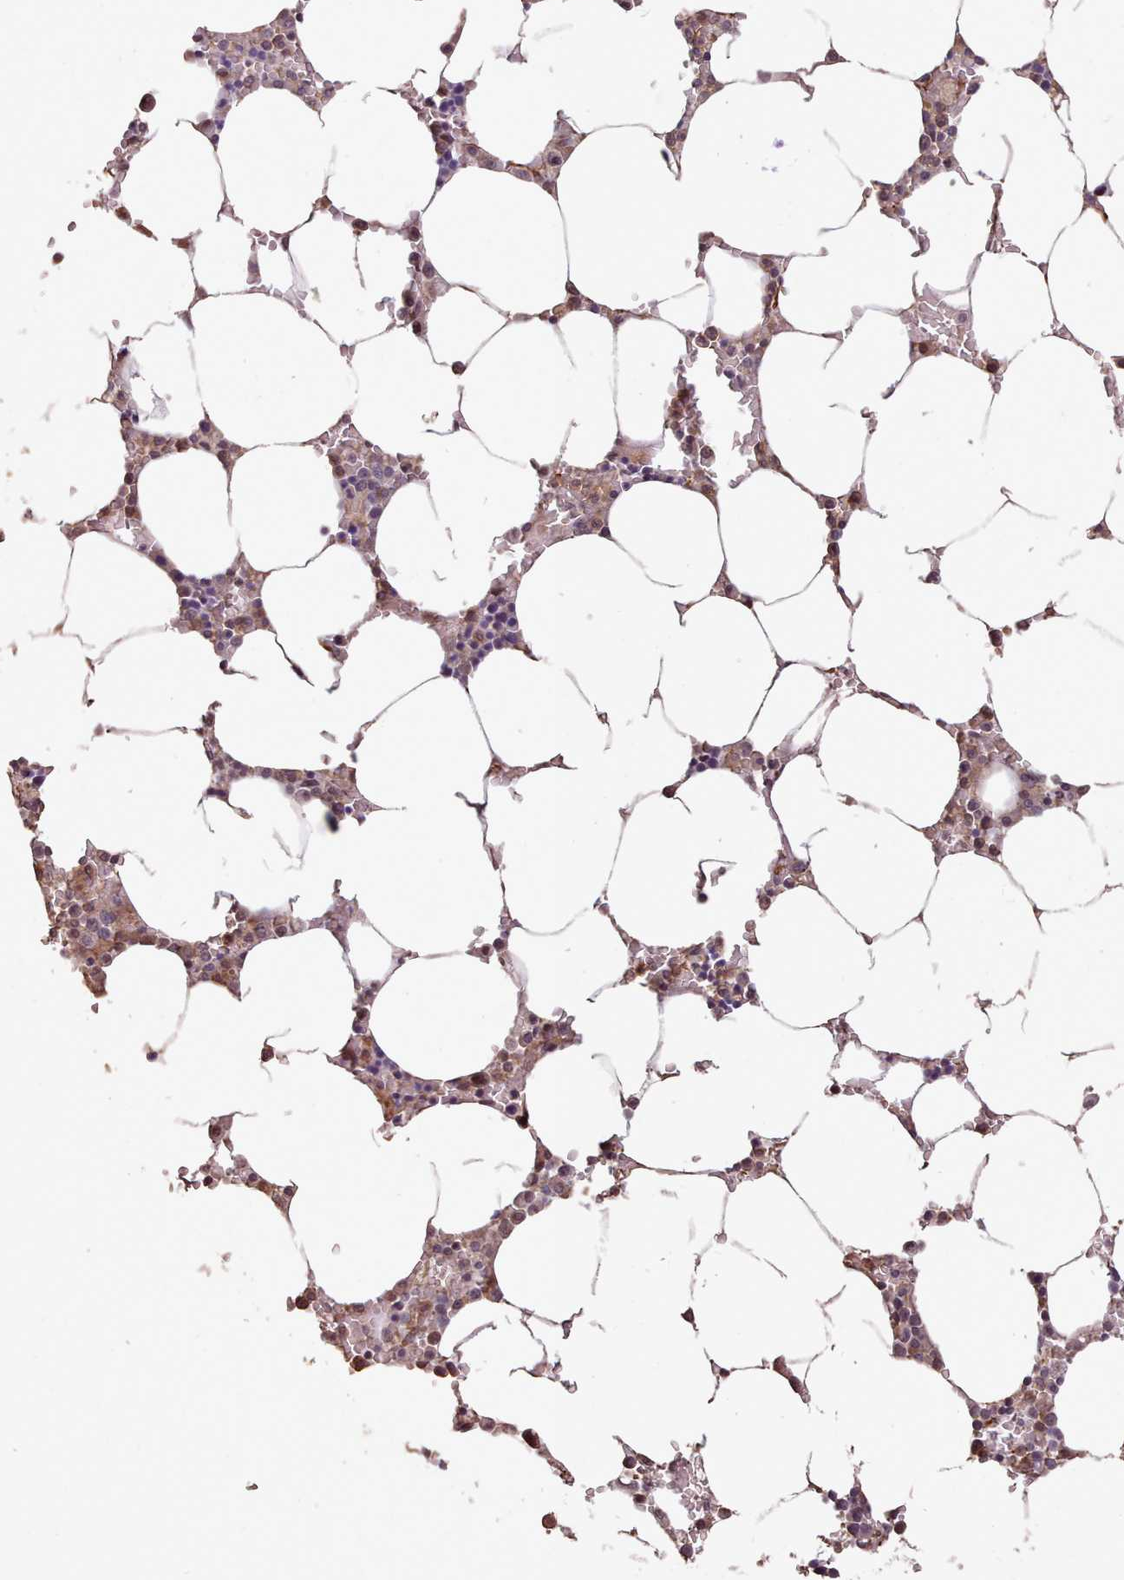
{"staining": {"intensity": "moderate", "quantity": "<25%", "location": "cytoplasmic/membranous,nuclear"}, "tissue": "bone marrow", "cell_type": "Hematopoietic cells", "image_type": "normal", "snomed": [{"axis": "morphology", "description": "Normal tissue, NOS"}, {"axis": "topography", "description": "Bone marrow"}], "caption": "Moderate cytoplasmic/membranous,nuclear staining for a protein is appreciated in about <25% of hematopoietic cells of unremarkable bone marrow using immunohistochemistry.", "gene": "NLRC4", "patient": {"sex": "male", "age": 70}}